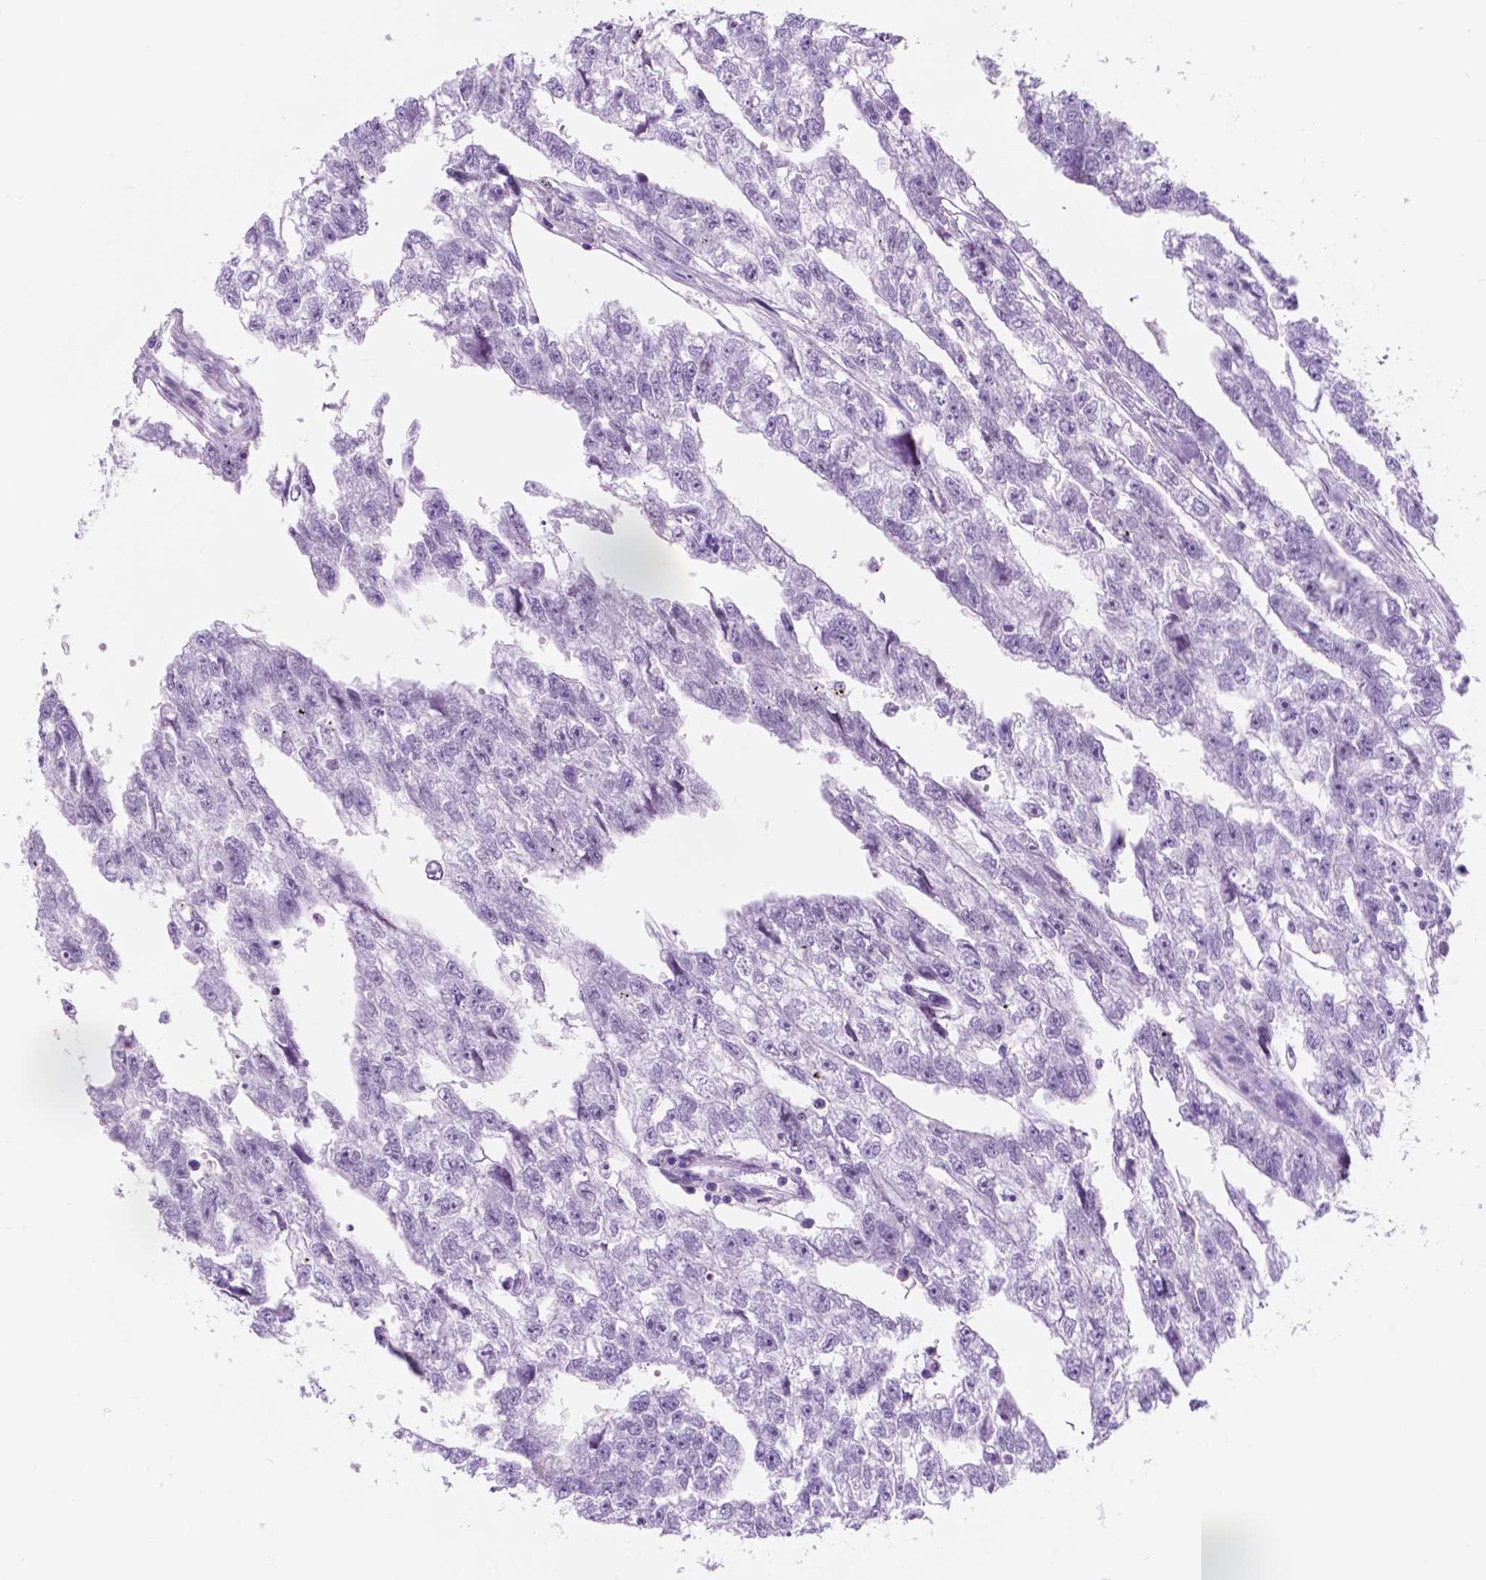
{"staining": {"intensity": "negative", "quantity": "none", "location": "none"}, "tissue": "testis cancer", "cell_type": "Tumor cells", "image_type": "cancer", "snomed": [{"axis": "morphology", "description": "Carcinoma, Embryonal, NOS"}, {"axis": "morphology", "description": "Teratoma, malignant, NOS"}, {"axis": "topography", "description": "Testis"}], "caption": "This is an immunohistochemistry (IHC) image of malignant teratoma (testis). There is no positivity in tumor cells.", "gene": "CUZD1", "patient": {"sex": "male", "age": 44}}